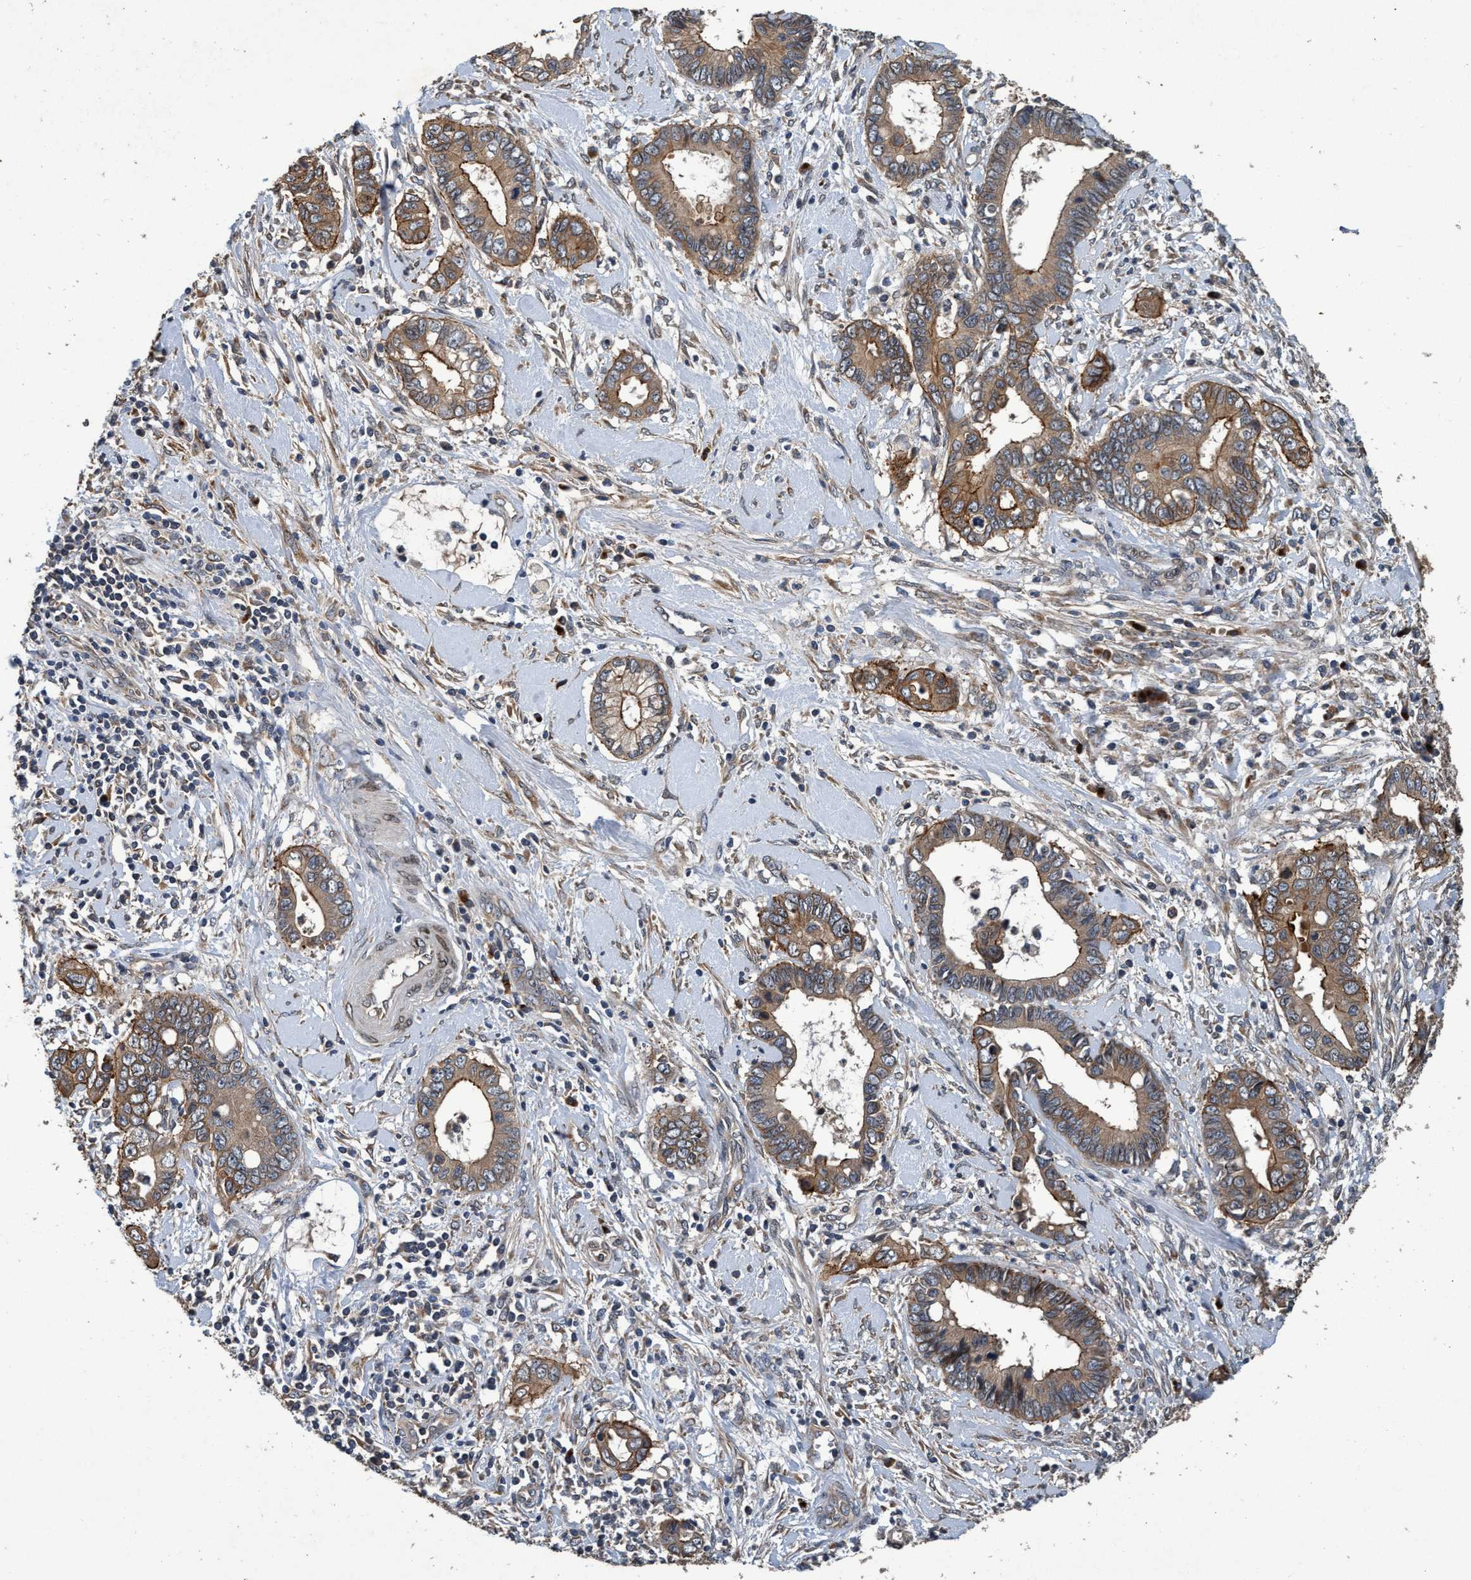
{"staining": {"intensity": "moderate", "quantity": "<25%", "location": "cytoplasmic/membranous"}, "tissue": "cervical cancer", "cell_type": "Tumor cells", "image_type": "cancer", "snomed": [{"axis": "morphology", "description": "Adenocarcinoma, NOS"}, {"axis": "topography", "description": "Cervix"}], "caption": "Brown immunohistochemical staining in cervical adenocarcinoma exhibits moderate cytoplasmic/membranous positivity in about <25% of tumor cells. (DAB (3,3'-diaminobenzidine) IHC with brightfield microscopy, high magnification).", "gene": "MACC1", "patient": {"sex": "female", "age": 44}}